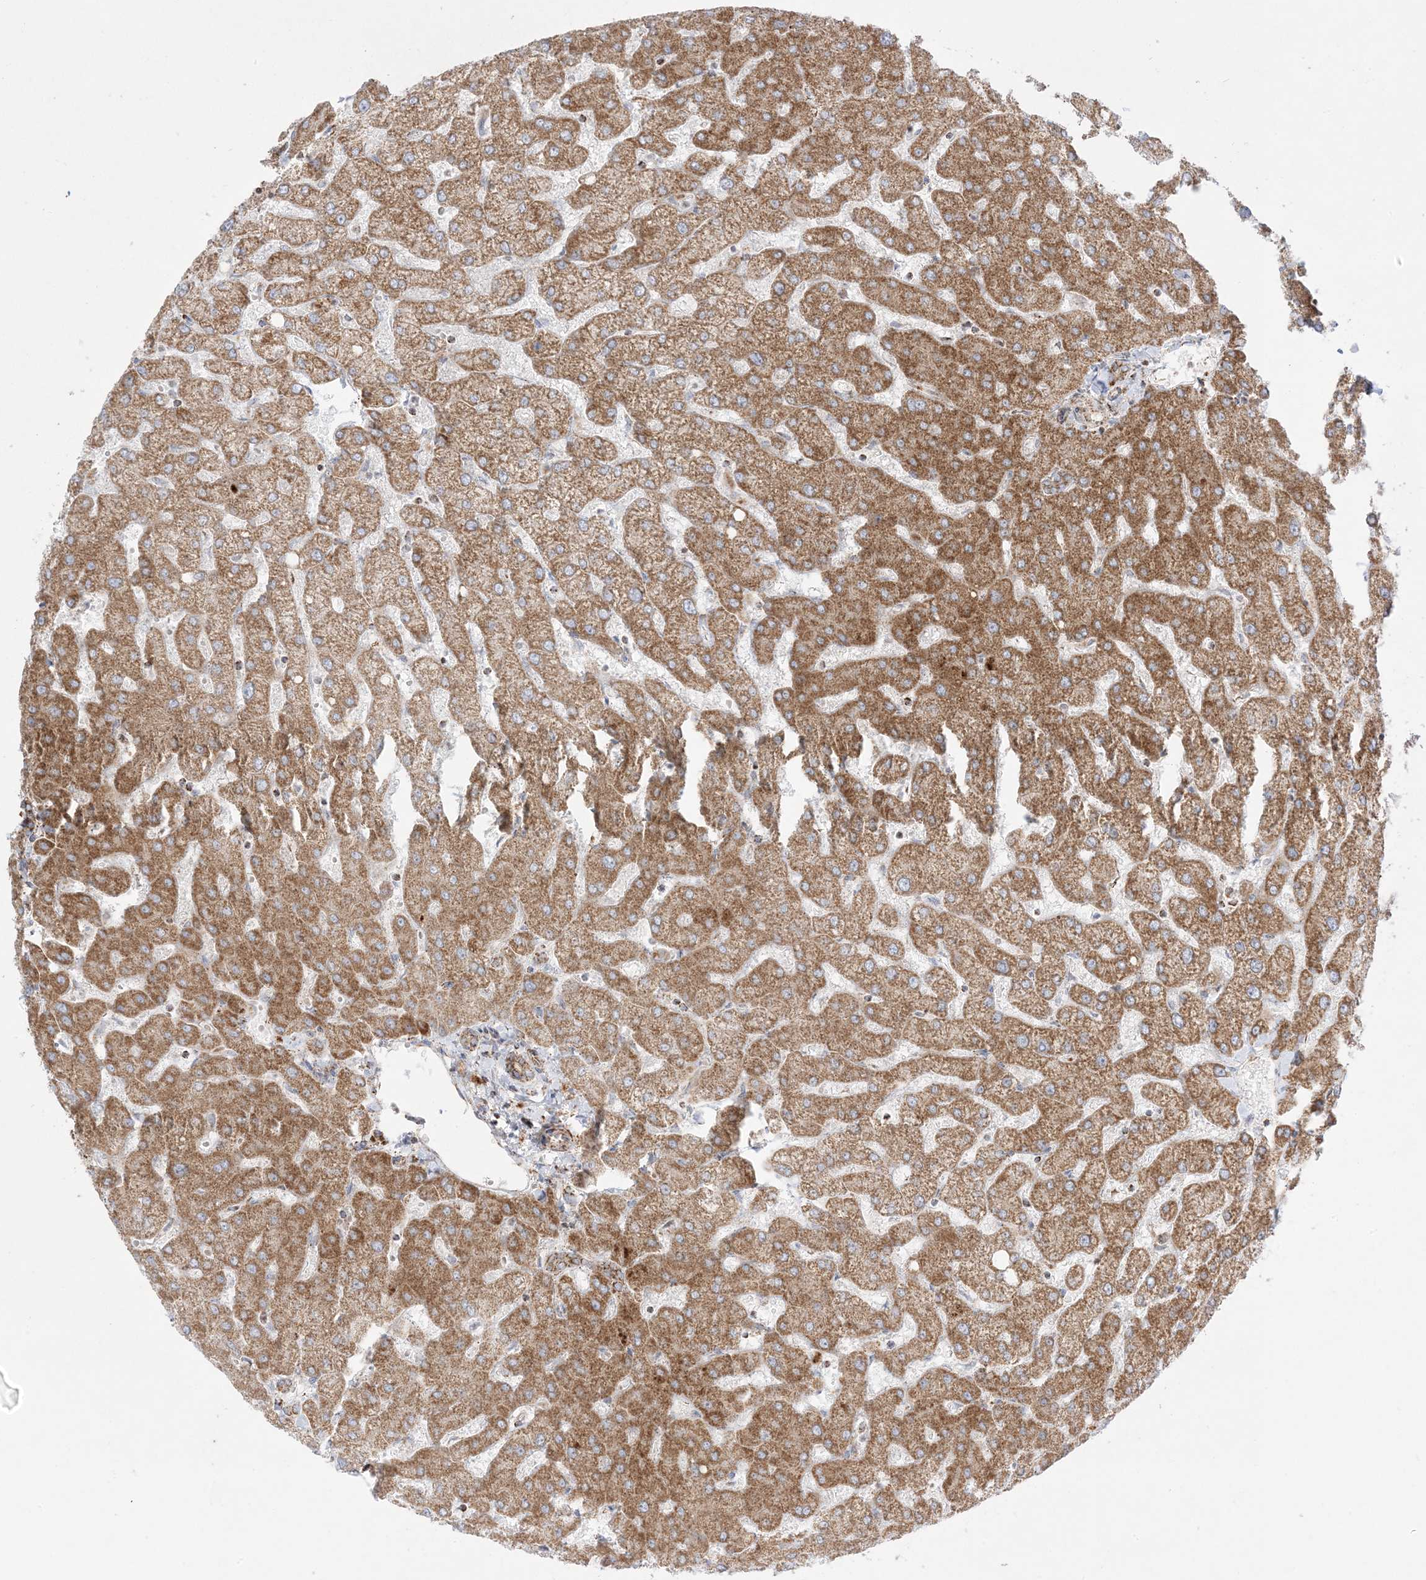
{"staining": {"intensity": "weak", "quantity": ">75%", "location": "cytoplasmic/membranous"}, "tissue": "liver", "cell_type": "Cholangiocytes", "image_type": "normal", "snomed": [{"axis": "morphology", "description": "Normal tissue, NOS"}, {"axis": "topography", "description": "Liver"}], "caption": "High-power microscopy captured an IHC histopathology image of unremarkable liver, revealing weak cytoplasmic/membranous staining in about >75% of cholangiocytes.", "gene": "MRPS36", "patient": {"sex": "female", "age": 54}}